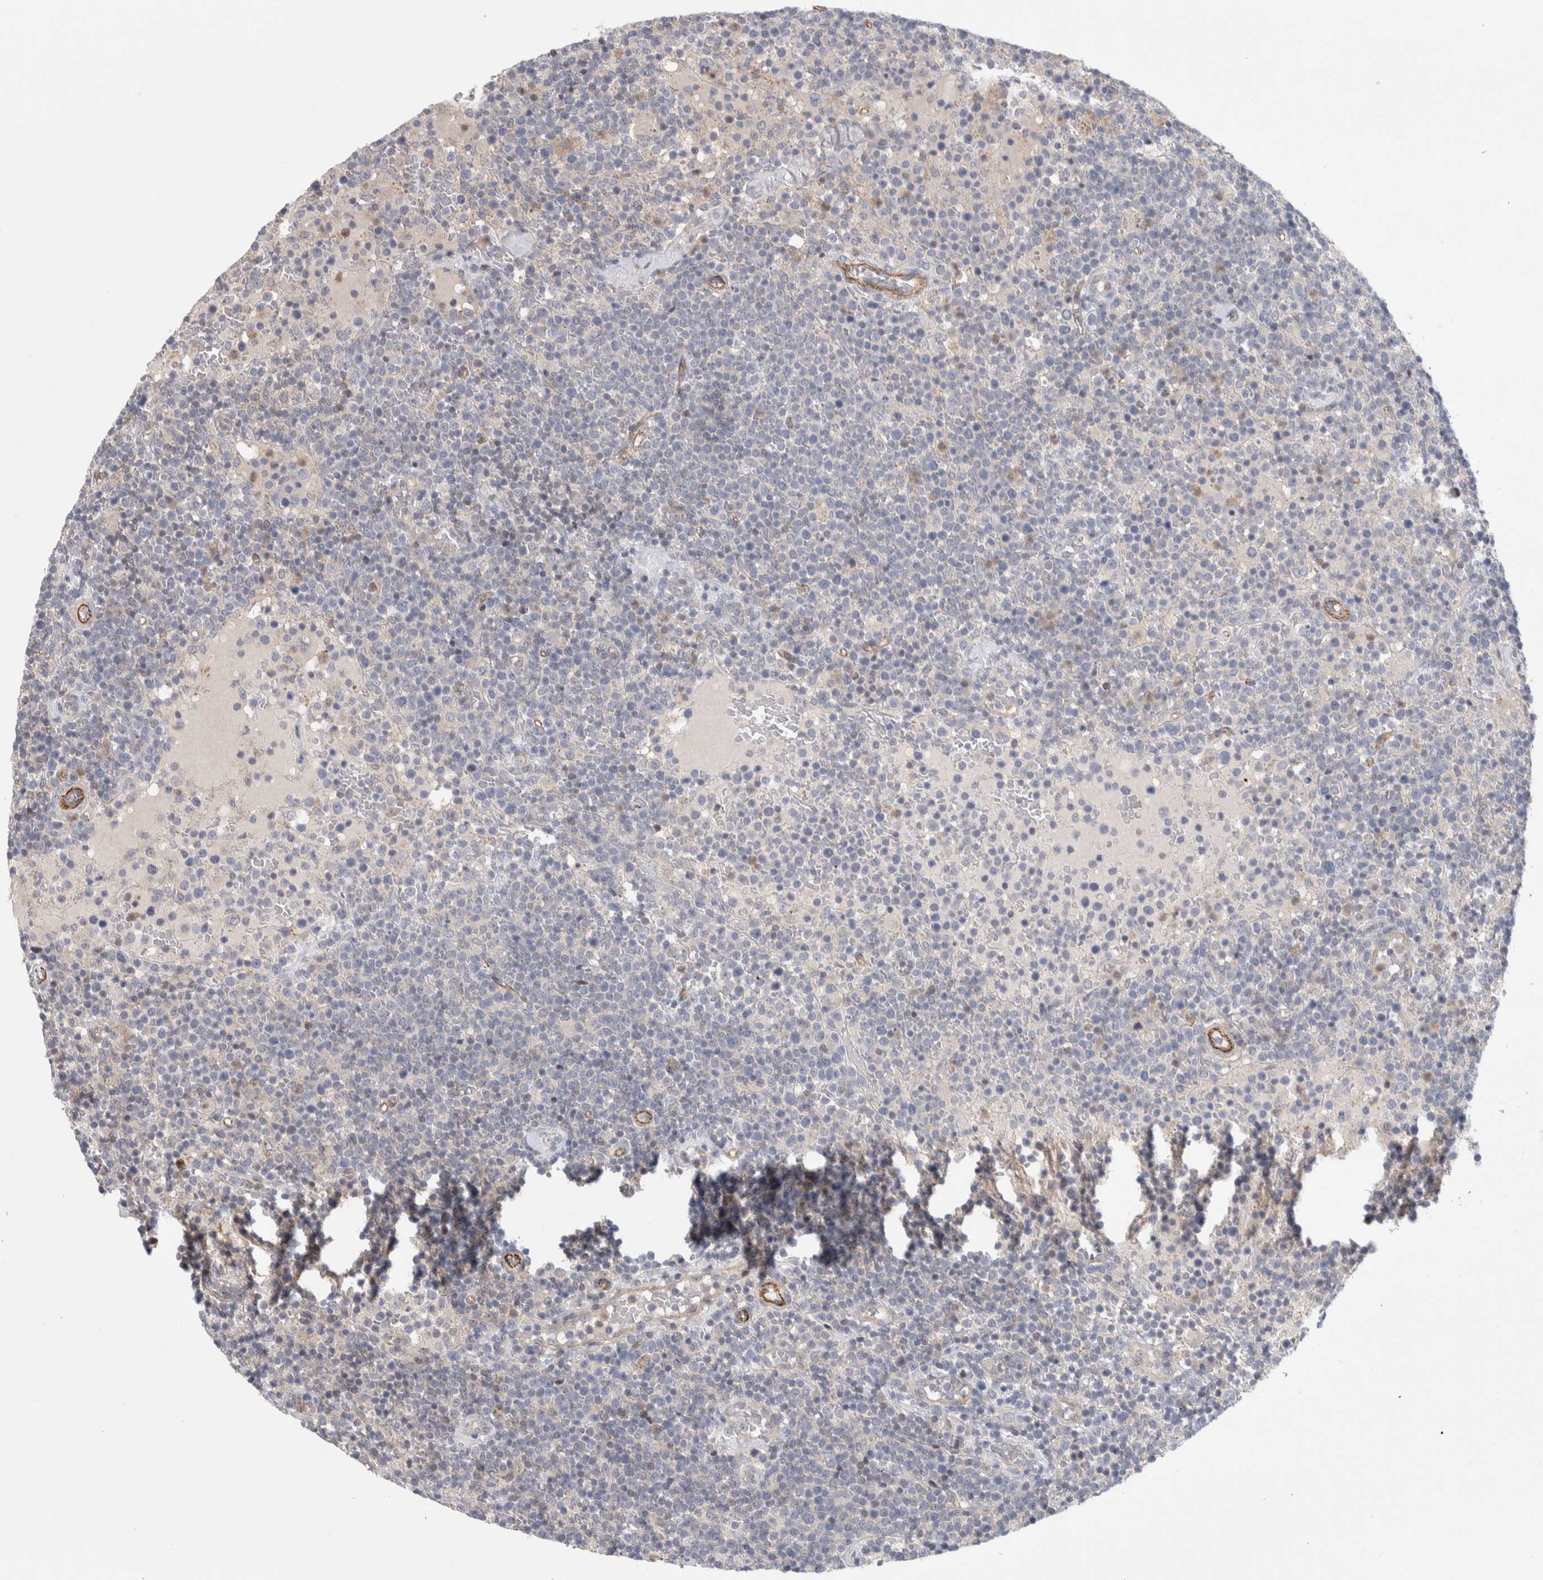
{"staining": {"intensity": "negative", "quantity": "none", "location": "none"}, "tissue": "lymphoma", "cell_type": "Tumor cells", "image_type": "cancer", "snomed": [{"axis": "morphology", "description": "Malignant lymphoma, non-Hodgkin's type, High grade"}, {"axis": "topography", "description": "Lymph node"}], "caption": "There is no significant staining in tumor cells of lymphoma.", "gene": "ZNF862", "patient": {"sex": "male", "age": 61}}